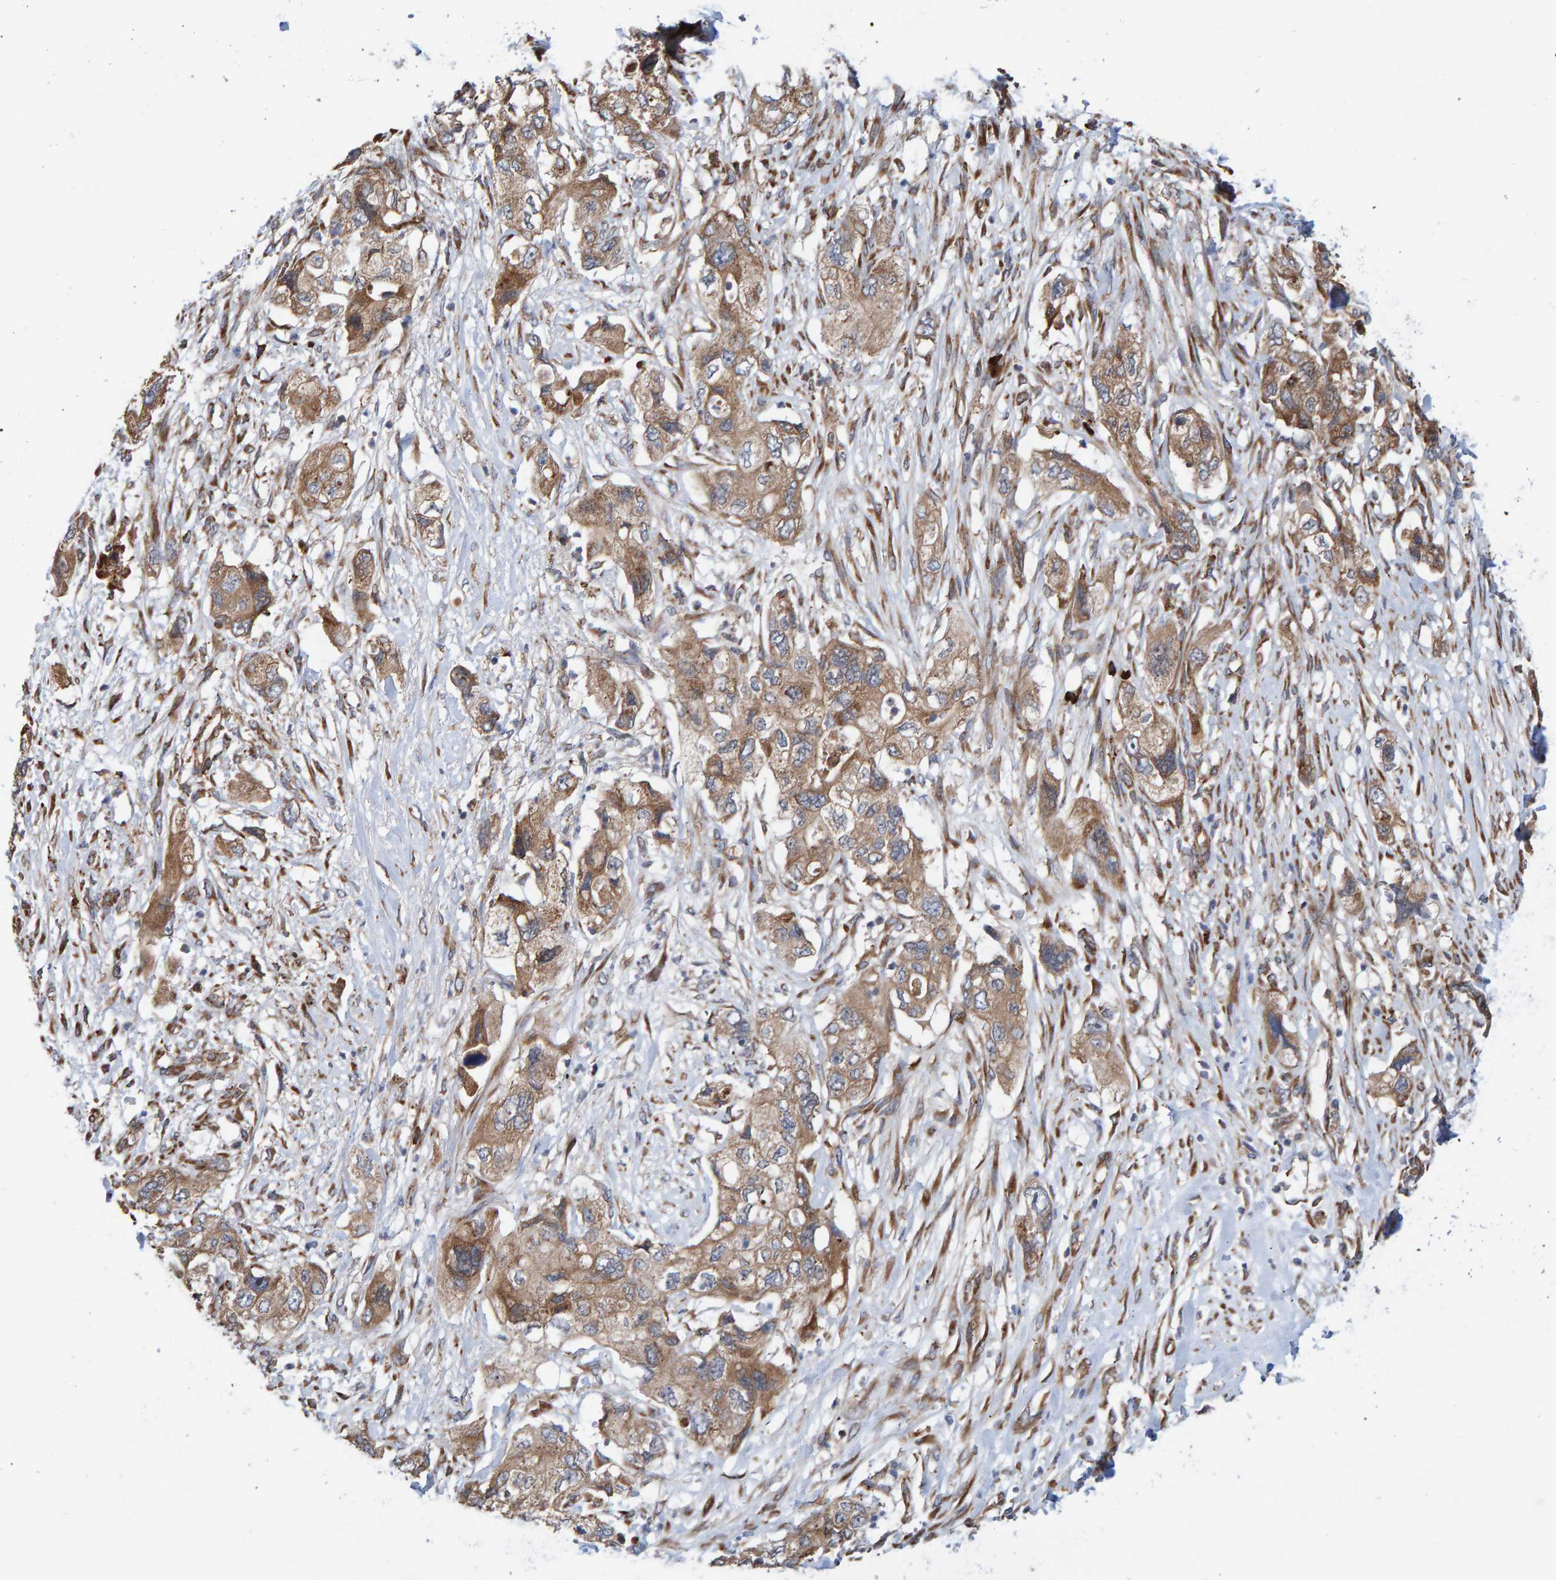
{"staining": {"intensity": "moderate", "quantity": ">75%", "location": "cytoplasmic/membranous"}, "tissue": "pancreatic cancer", "cell_type": "Tumor cells", "image_type": "cancer", "snomed": [{"axis": "morphology", "description": "Adenocarcinoma, NOS"}, {"axis": "topography", "description": "Pancreas"}], "caption": "Pancreatic cancer (adenocarcinoma) stained with IHC exhibits moderate cytoplasmic/membranous positivity in about >75% of tumor cells.", "gene": "KIAA0753", "patient": {"sex": "female", "age": 73}}